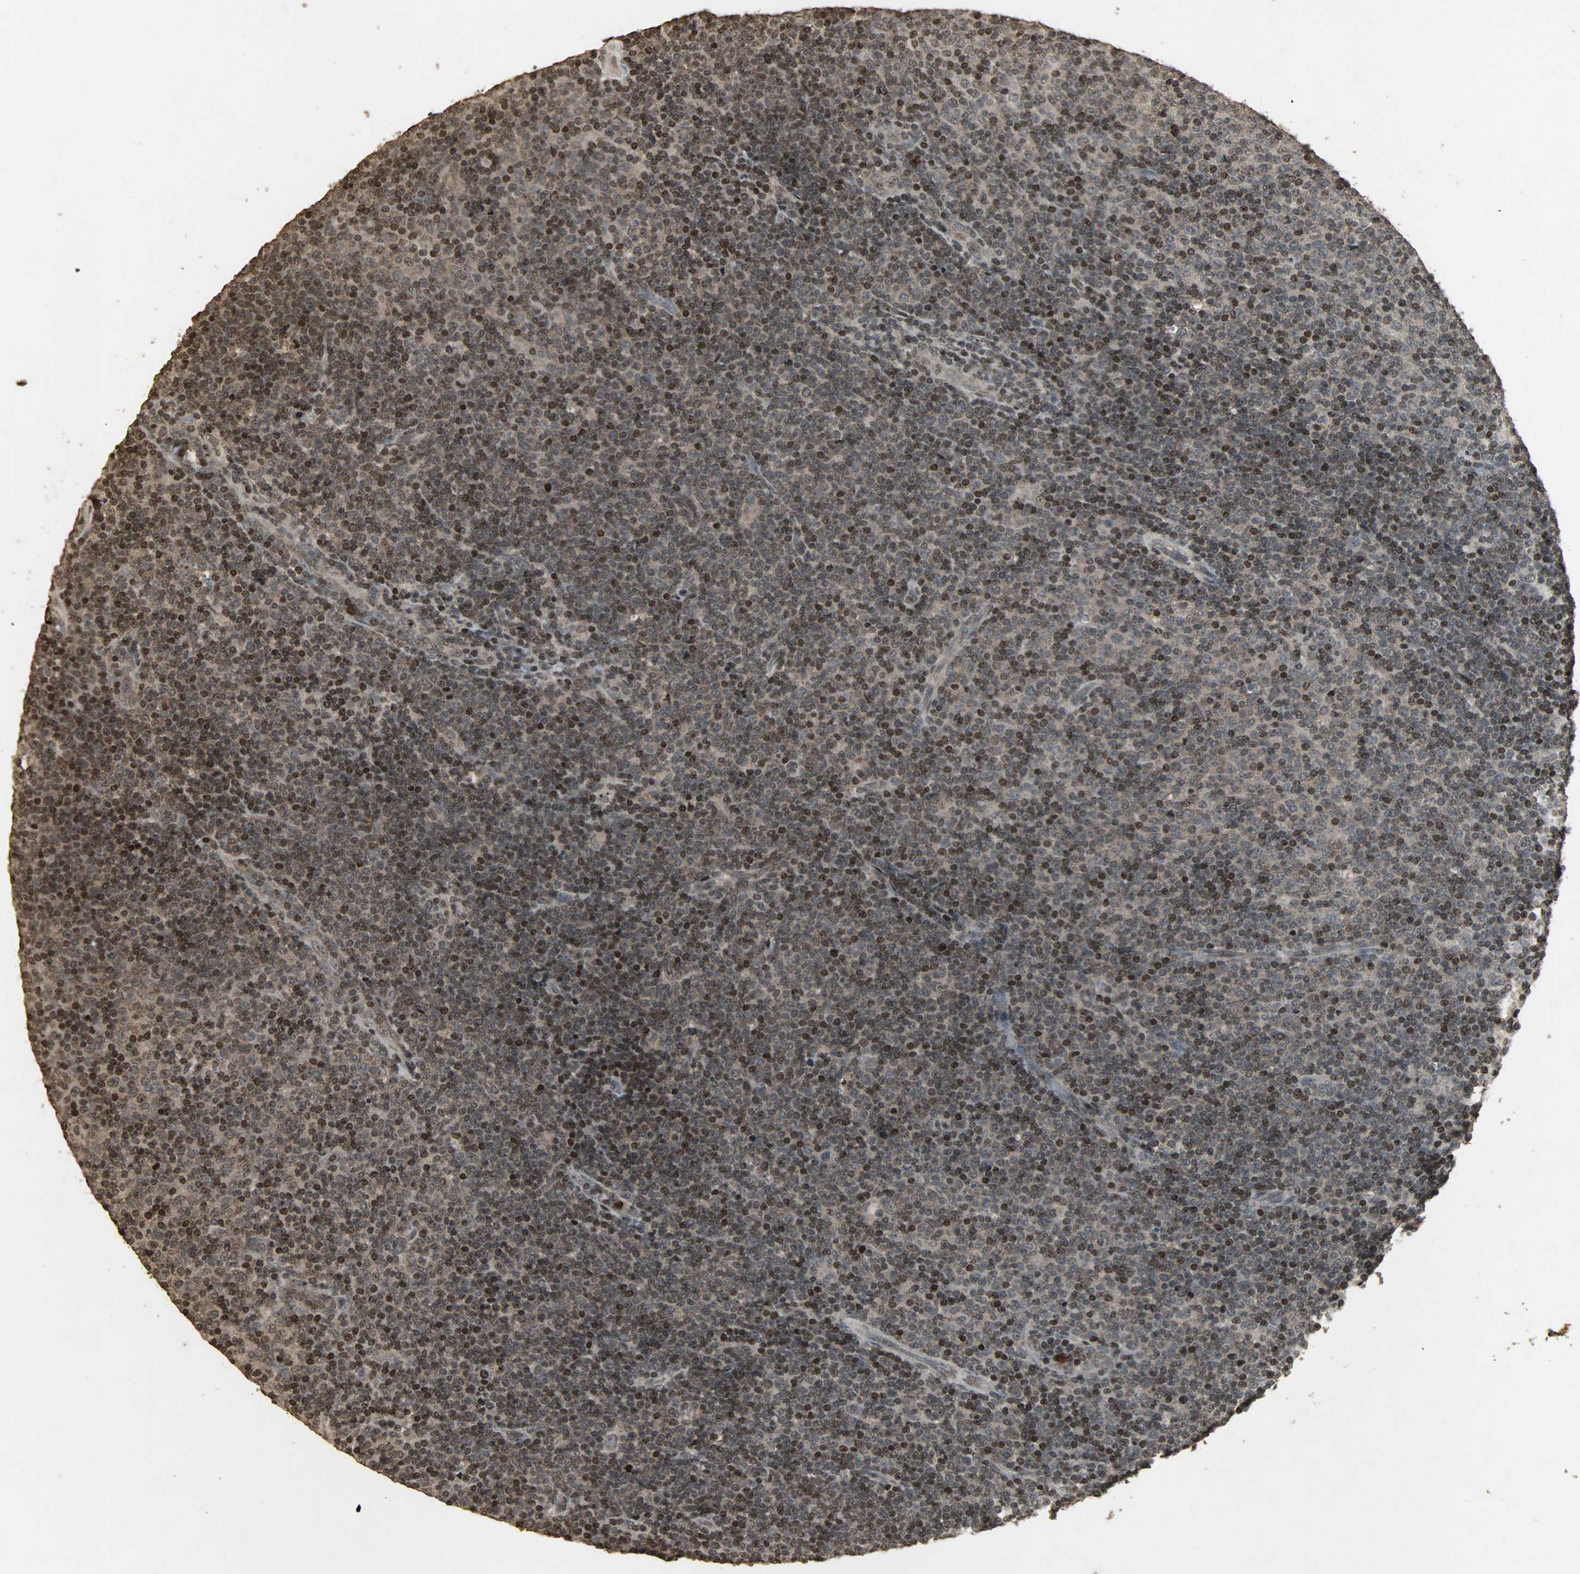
{"staining": {"intensity": "strong", "quantity": ">75%", "location": "cytoplasmic/membranous,nuclear"}, "tissue": "lymphoma", "cell_type": "Tumor cells", "image_type": "cancer", "snomed": [{"axis": "morphology", "description": "Malignant lymphoma, non-Hodgkin's type, Low grade"}, {"axis": "topography", "description": "Lymph node"}], "caption": "DAB (3,3'-diaminobenzidine) immunohistochemical staining of human lymphoma displays strong cytoplasmic/membranous and nuclear protein positivity in about >75% of tumor cells.", "gene": "PPP3R1", "patient": {"sex": "male", "age": 70}}